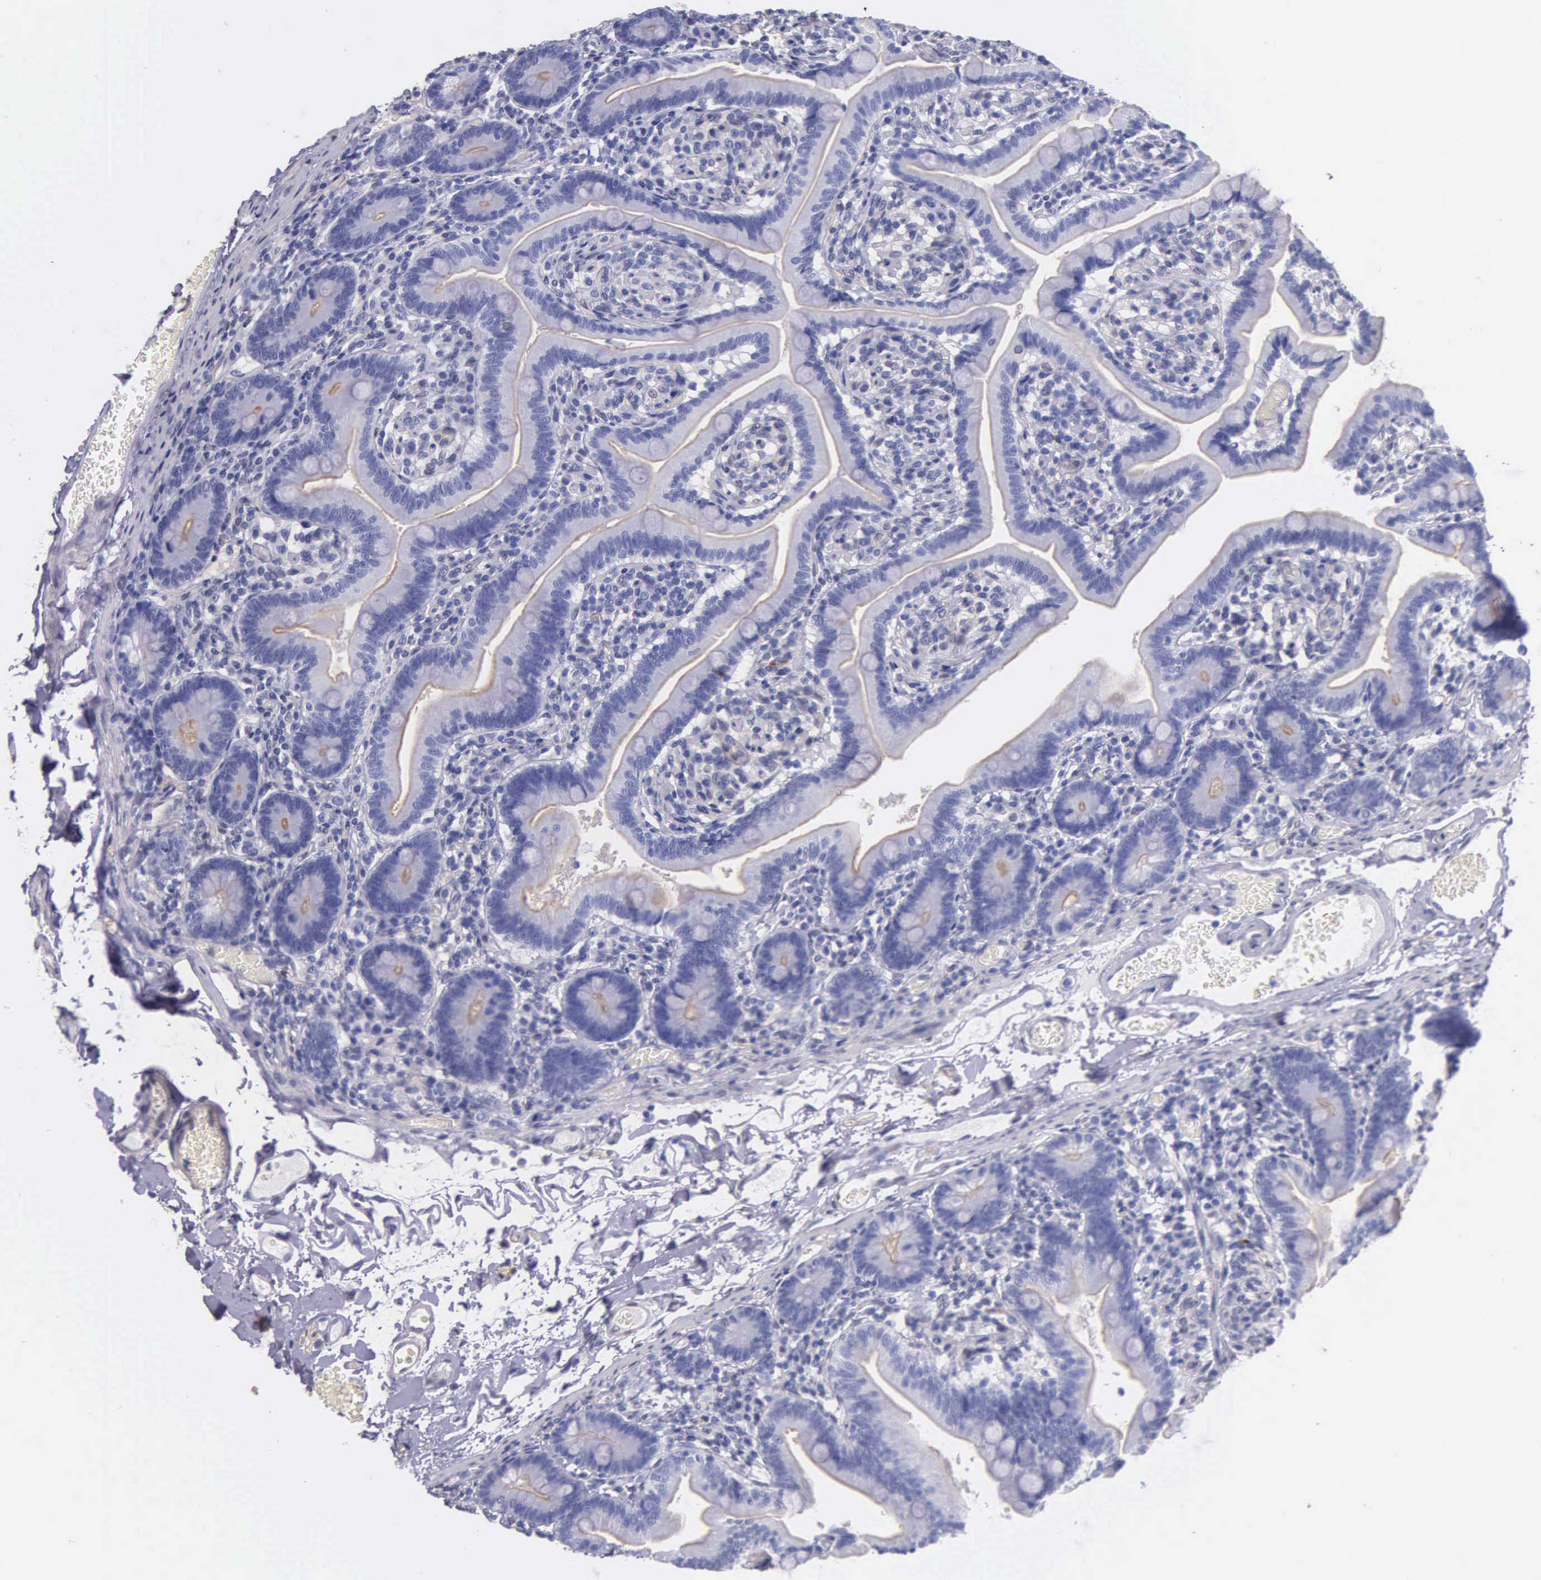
{"staining": {"intensity": "weak", "quantity": "25%-75%", "location": "cytoplasmic/membranous"}, "tissue": "duodenum", "cell_type": "Glandular cells", "image_type": "normal", "snomed": [{"axis": "morphology", "description": "Normal tissue, NOS"}, {"axis": "topography", "description": "Duodenum"}], "caption": "A brown stain highlights weak cytoplasmic/membranous expression of a protein in glandular cells of normal human duodenum. The staining is performed using DAB (3,3'-diaminobenzidine) brown chromogen to label protein expression. The nuclei are counter-stained blue using hematoxylin.", "gene": "GSTT2B", "patient": {"sex": "female", "age": 75}}